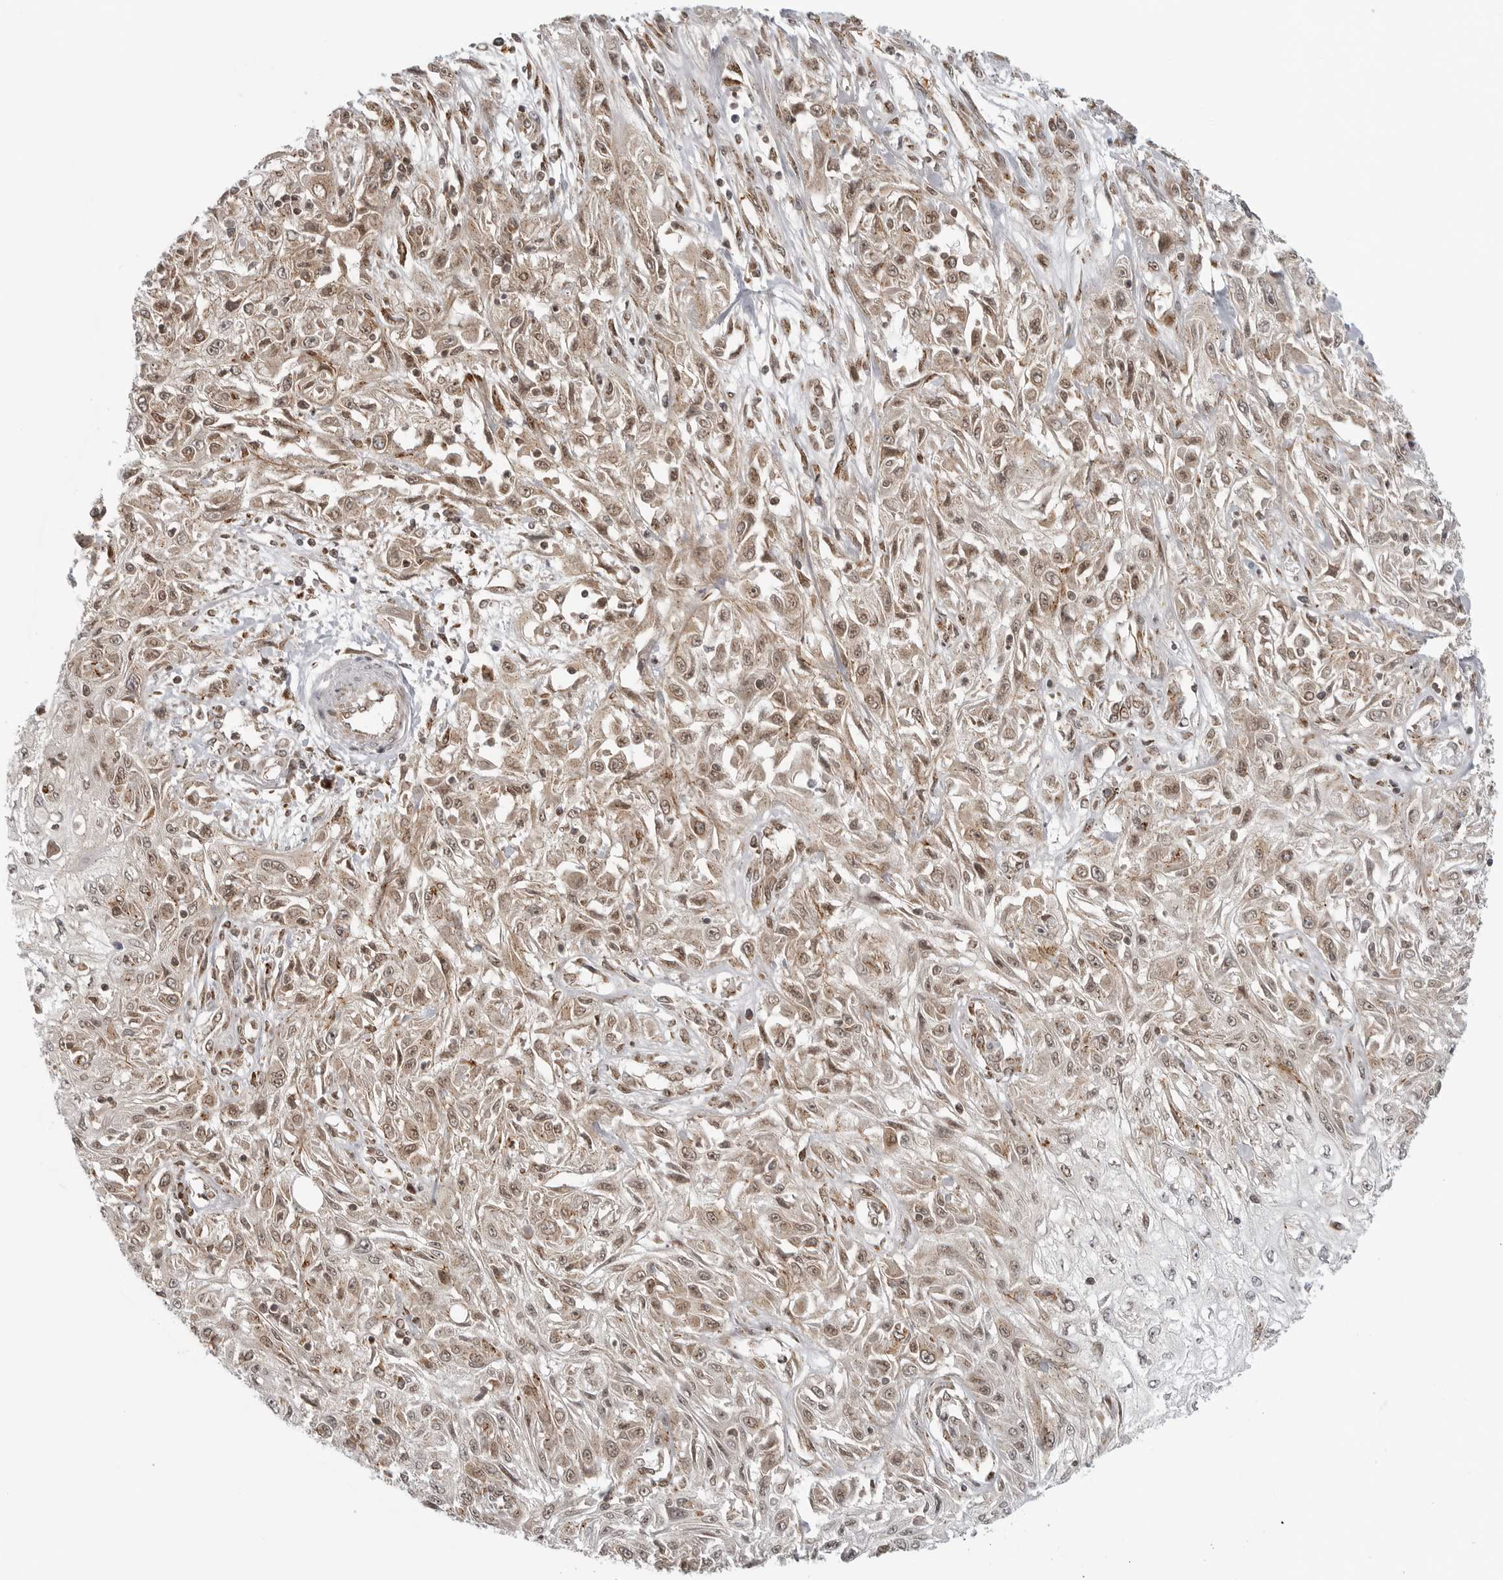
{"staining": {"intensity": "weak", "quantity": ">75%", "location": "nuclear"}, "tissue": "skin cancer", "cell_type": "Tumor cells", "image_type": "cancer", "snomed": [{"axis": "morphology", "description": "Squamous cell carcinoma, NOS"}, {"axis": "morphology", "description": "Squamous cell carcinoma, metastatic, NOS"}, {"axis": "topography", "description": "Skin"}, {"axis": "topography", "description": "Lymph node"}], "caption": "The immunohistochemical stain highlights weak nuclear expression in tumor cells of skin cancer tissue.", "gene": "COPA", "patient": {"sex": "male", "age": 75}}